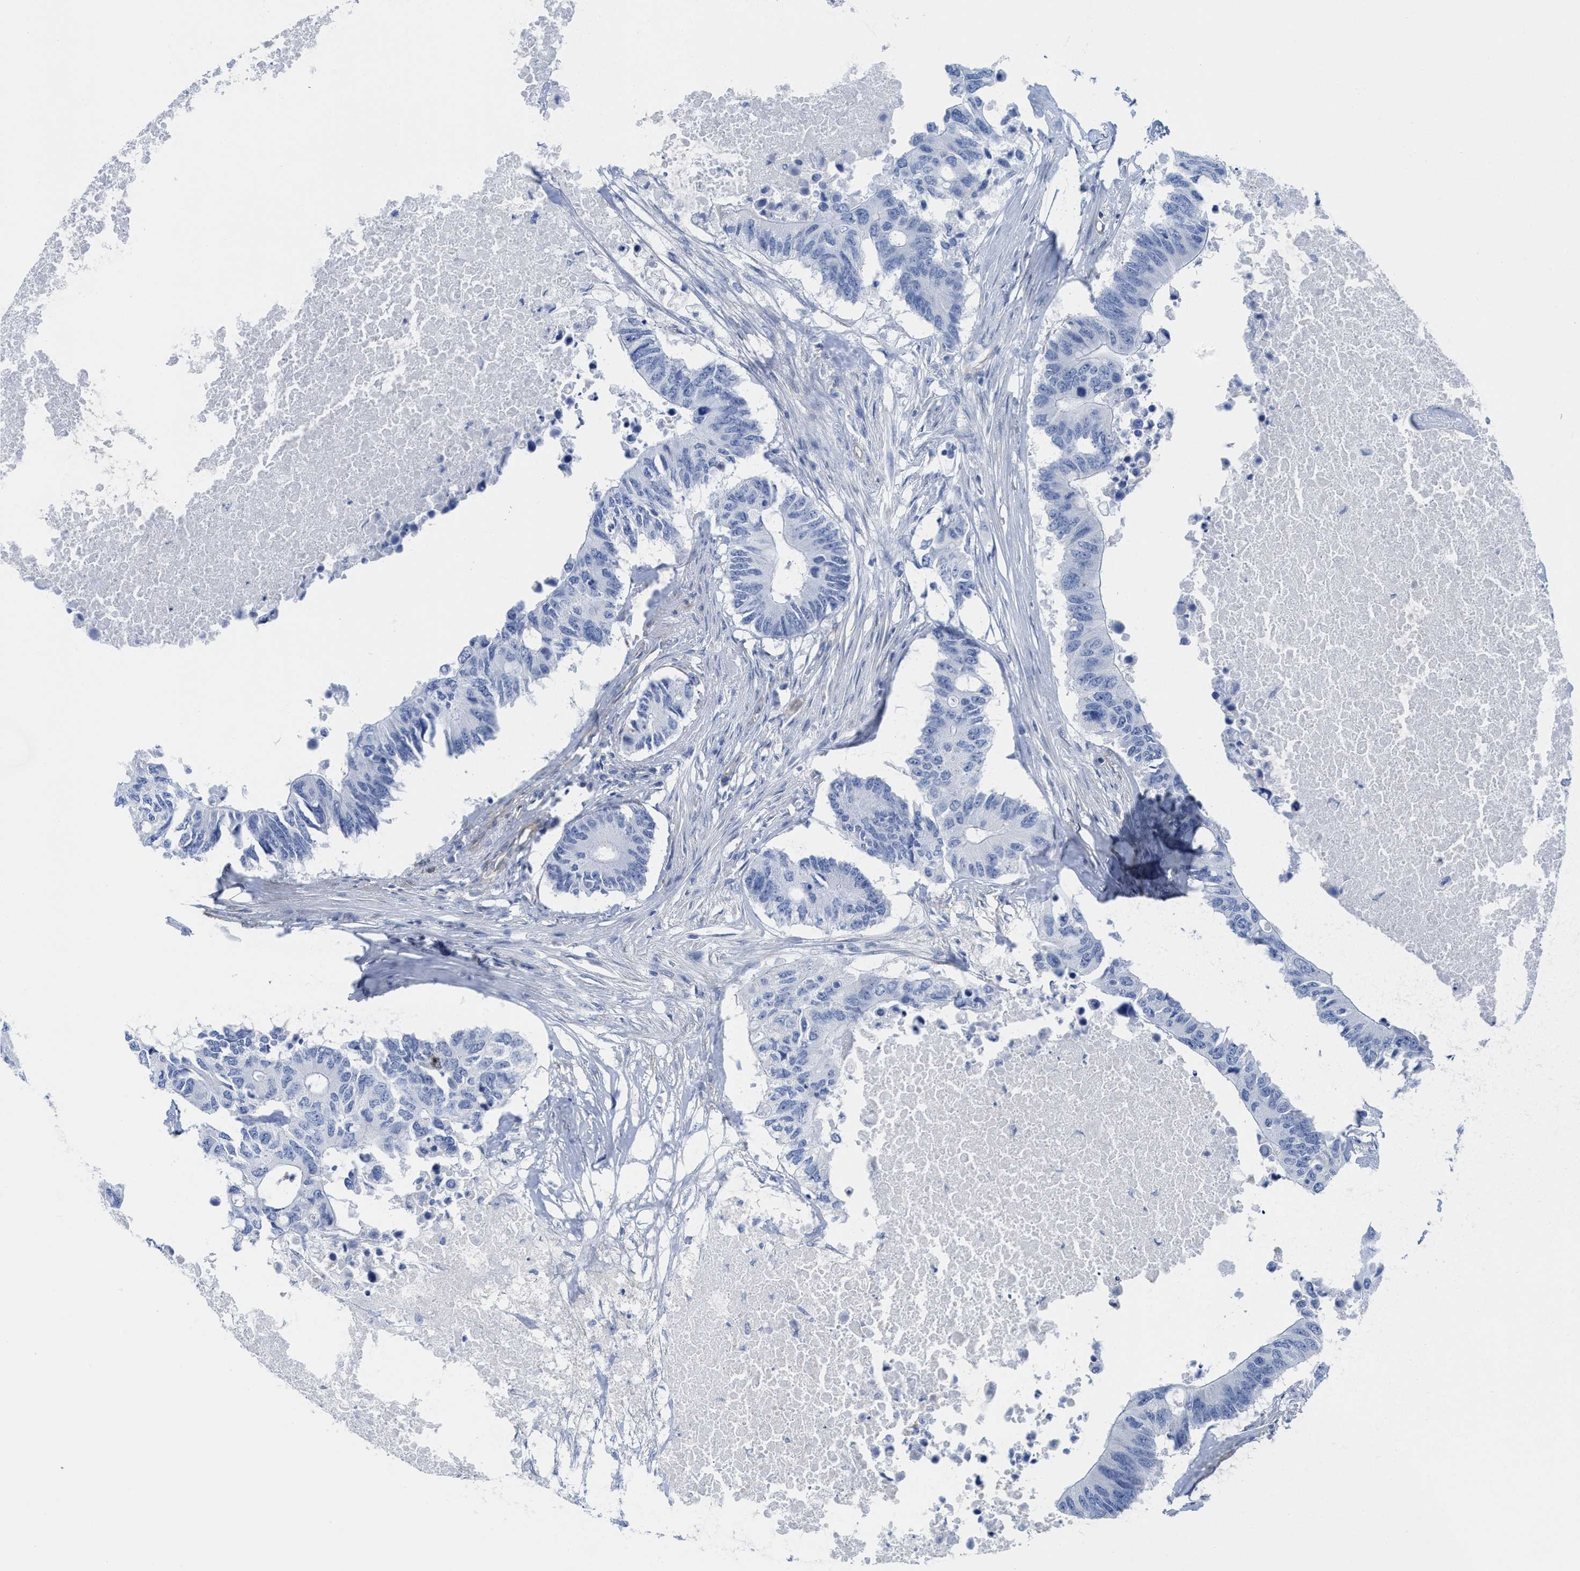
{"staining": {"intensity": "negative", "quantity": "none", "location": "none"}, "tissue": "colorectal cancer", "cell_type": "Tumor cells", "image_type": "cancer", "snomed": [{"axis": "morphology", "description": "Adenocarcinoma, NOS"}, {"axis": "topography", "description": "Colon"}], "caption": "IHC image of adenocarcinoma (colorectal) stained for a protein (brown), which reveals no staining in tumor cells. (Immunohistochemistry (ihc), brightfield microscopy, high magnification).", "gene": "TUB", "patient": {"sex": "male", "age": 71}}